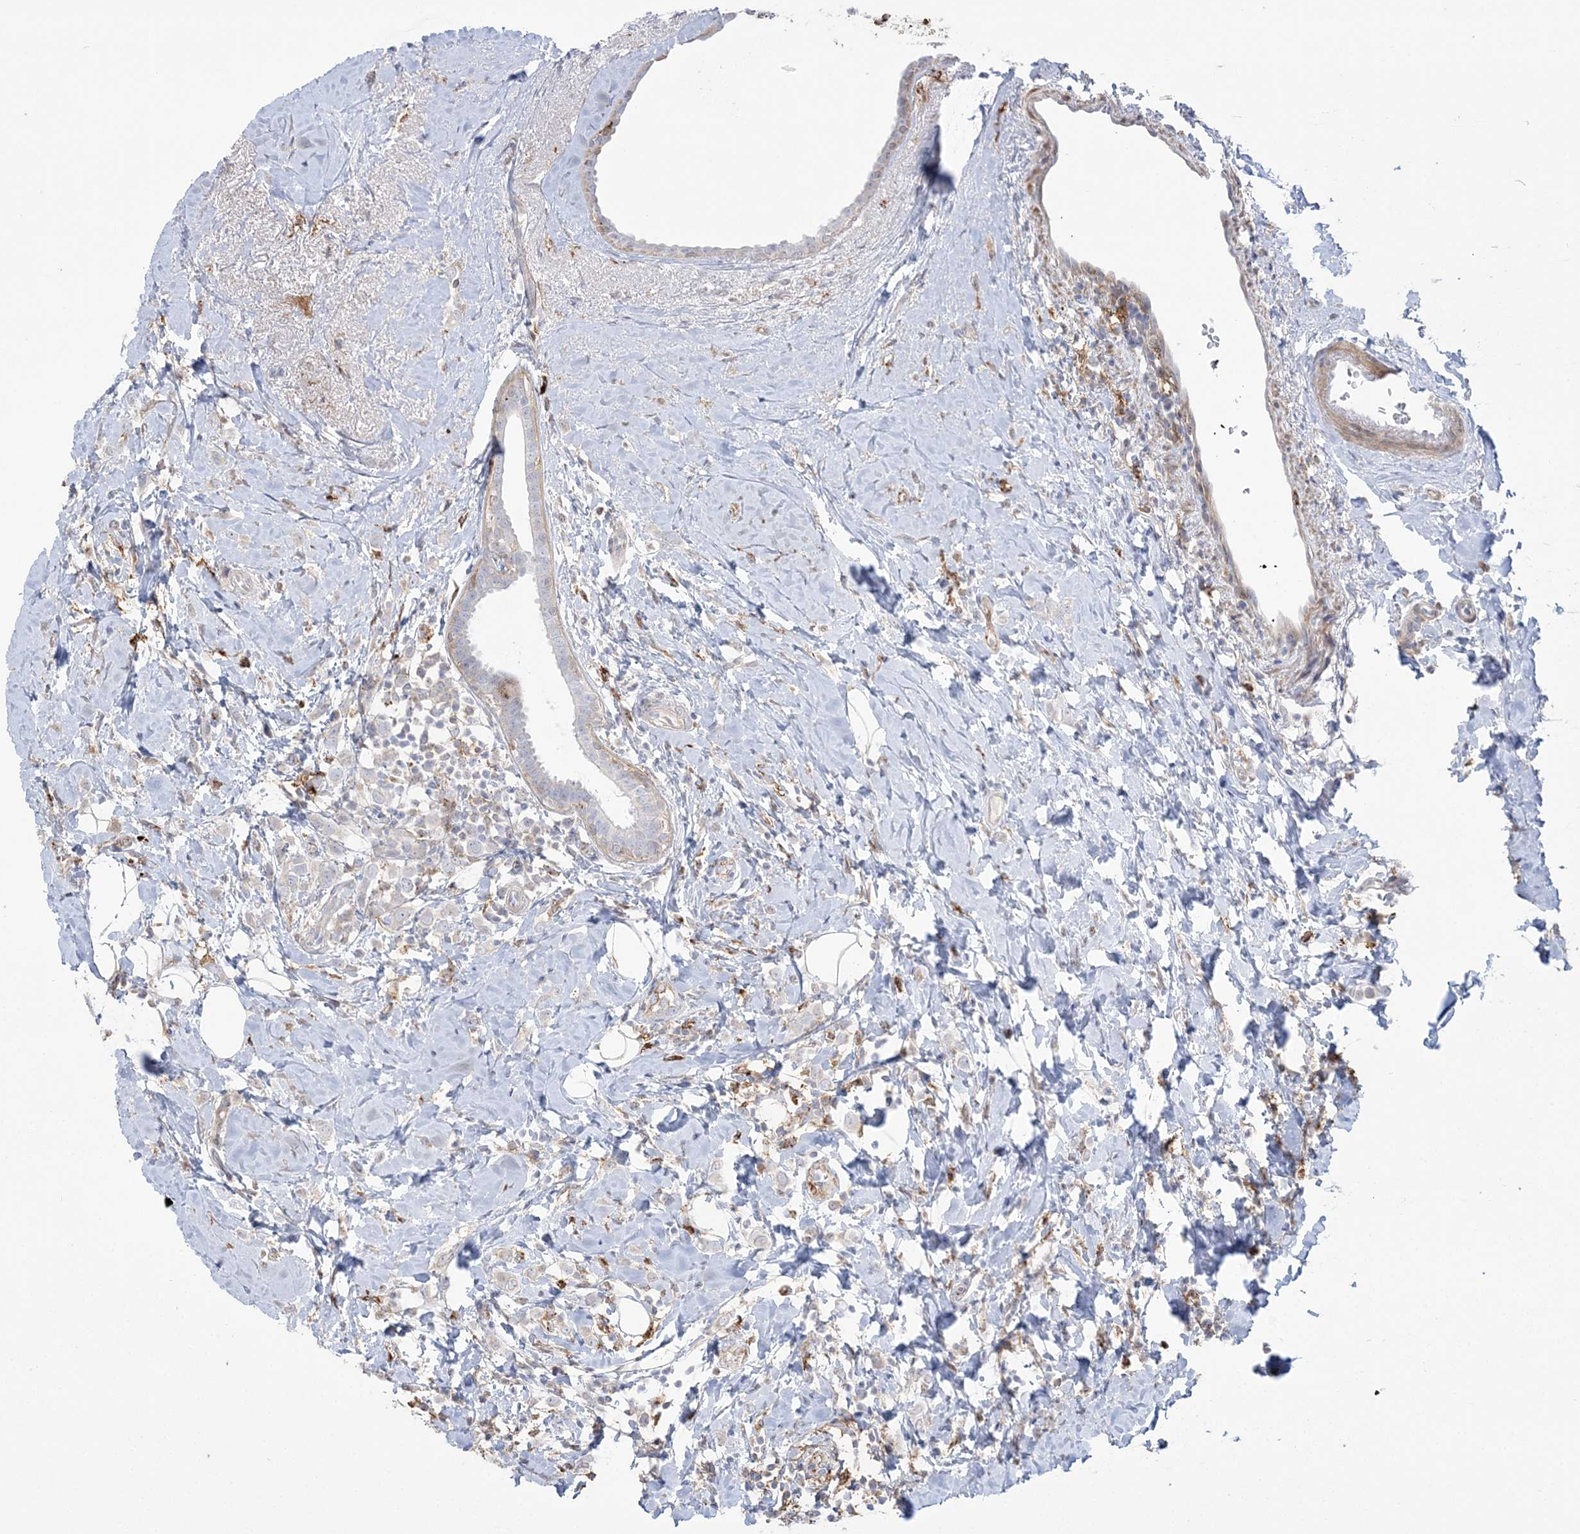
{"staining": {"intensity": "negative", "quantity": "none", "location": "none"}, "tissue": "breast cancer", "cell_type": "Tumor cells", "image_type": "cancer", "snomed": [{"axis": "morphology", "description": "Lobular carcinoma"}, {"axis": "topography", "description": "Breast"}], "caption": "This is a micrograph of IHC staining of breast lobular carcinoma, which shows no positivity in tumor cells.", "gene": "HAAO", "patient": {"sex": "female", "age": 47}}